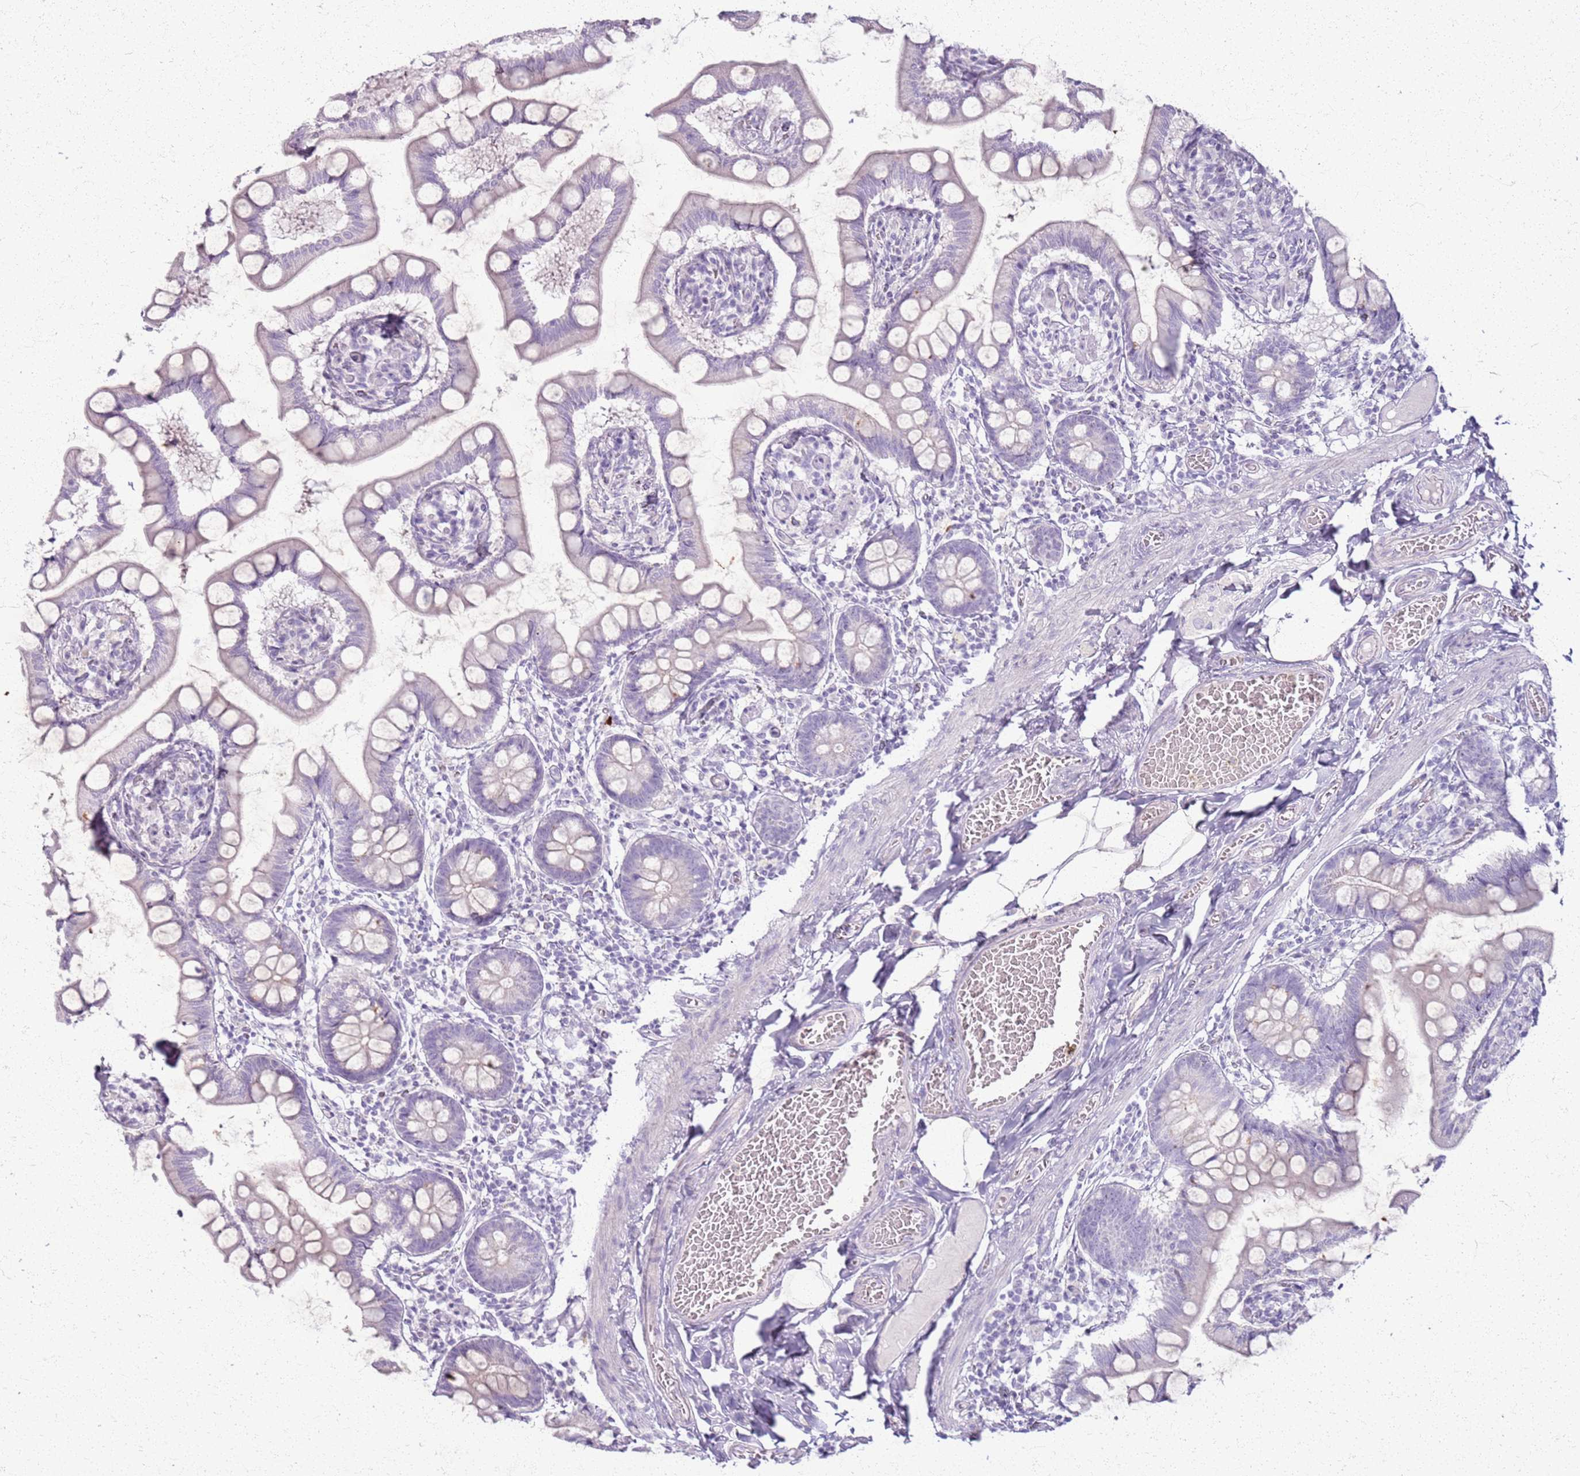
{"staining": {"intensity": "negative", "quantity": "none", "location": "none"}, "tissue": "small intestine", "cell_type": "Glandular cells", "image_type": "normal", "snomed": [{"axis": "morphology", "description": "Normal tissue, NOS"}, {"axis": "topography", "description": "Small intestine"}], "caption": "Small intestine stained for a protein using IHC demonstrates no staining glandular cells.", "gene": "CSRP3", "patient": {"sex": "male", "age": 41}}